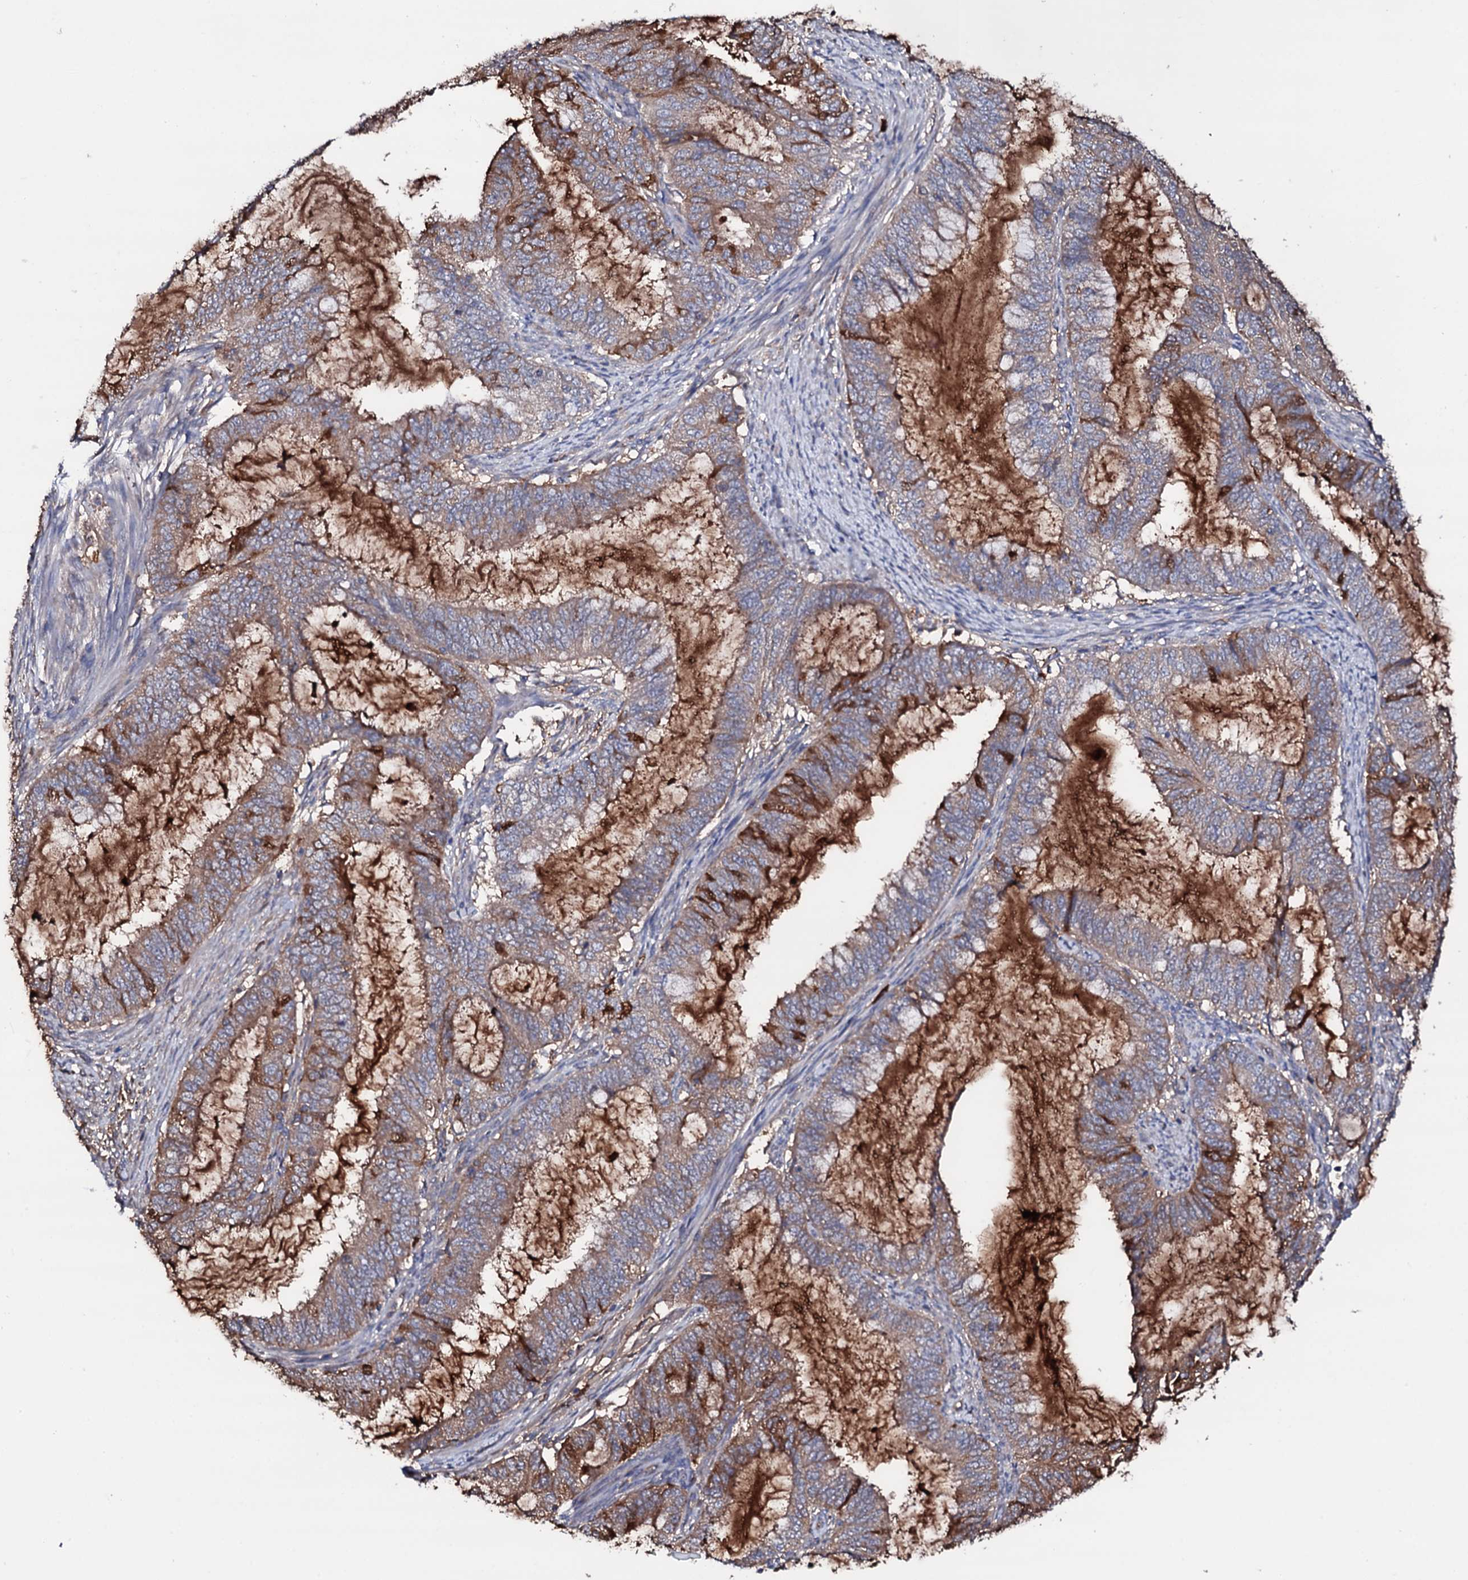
{"staining": {"intensity": "weak", "quantity": ">75%", "location": "cytoplasmic/membranous"}, "tissue": "endometrial cancer", "cell_type": "Tumor cells", "image_type": "cancer", "snomed": [{"axis": "morphology", "description": "Adenocarcinoma, NOS"}, {"axis": "topography", "description": "Endometrium"}], "caption": "Human endometrial cancer (adenocarcinoma) stained for a protein (brown) displays weak cytoplasmic/membranous positive positivity in approximately >75% of tumor cells.", "gene": "TCAF2", "patient": {"sex": "female", "age": 51}}